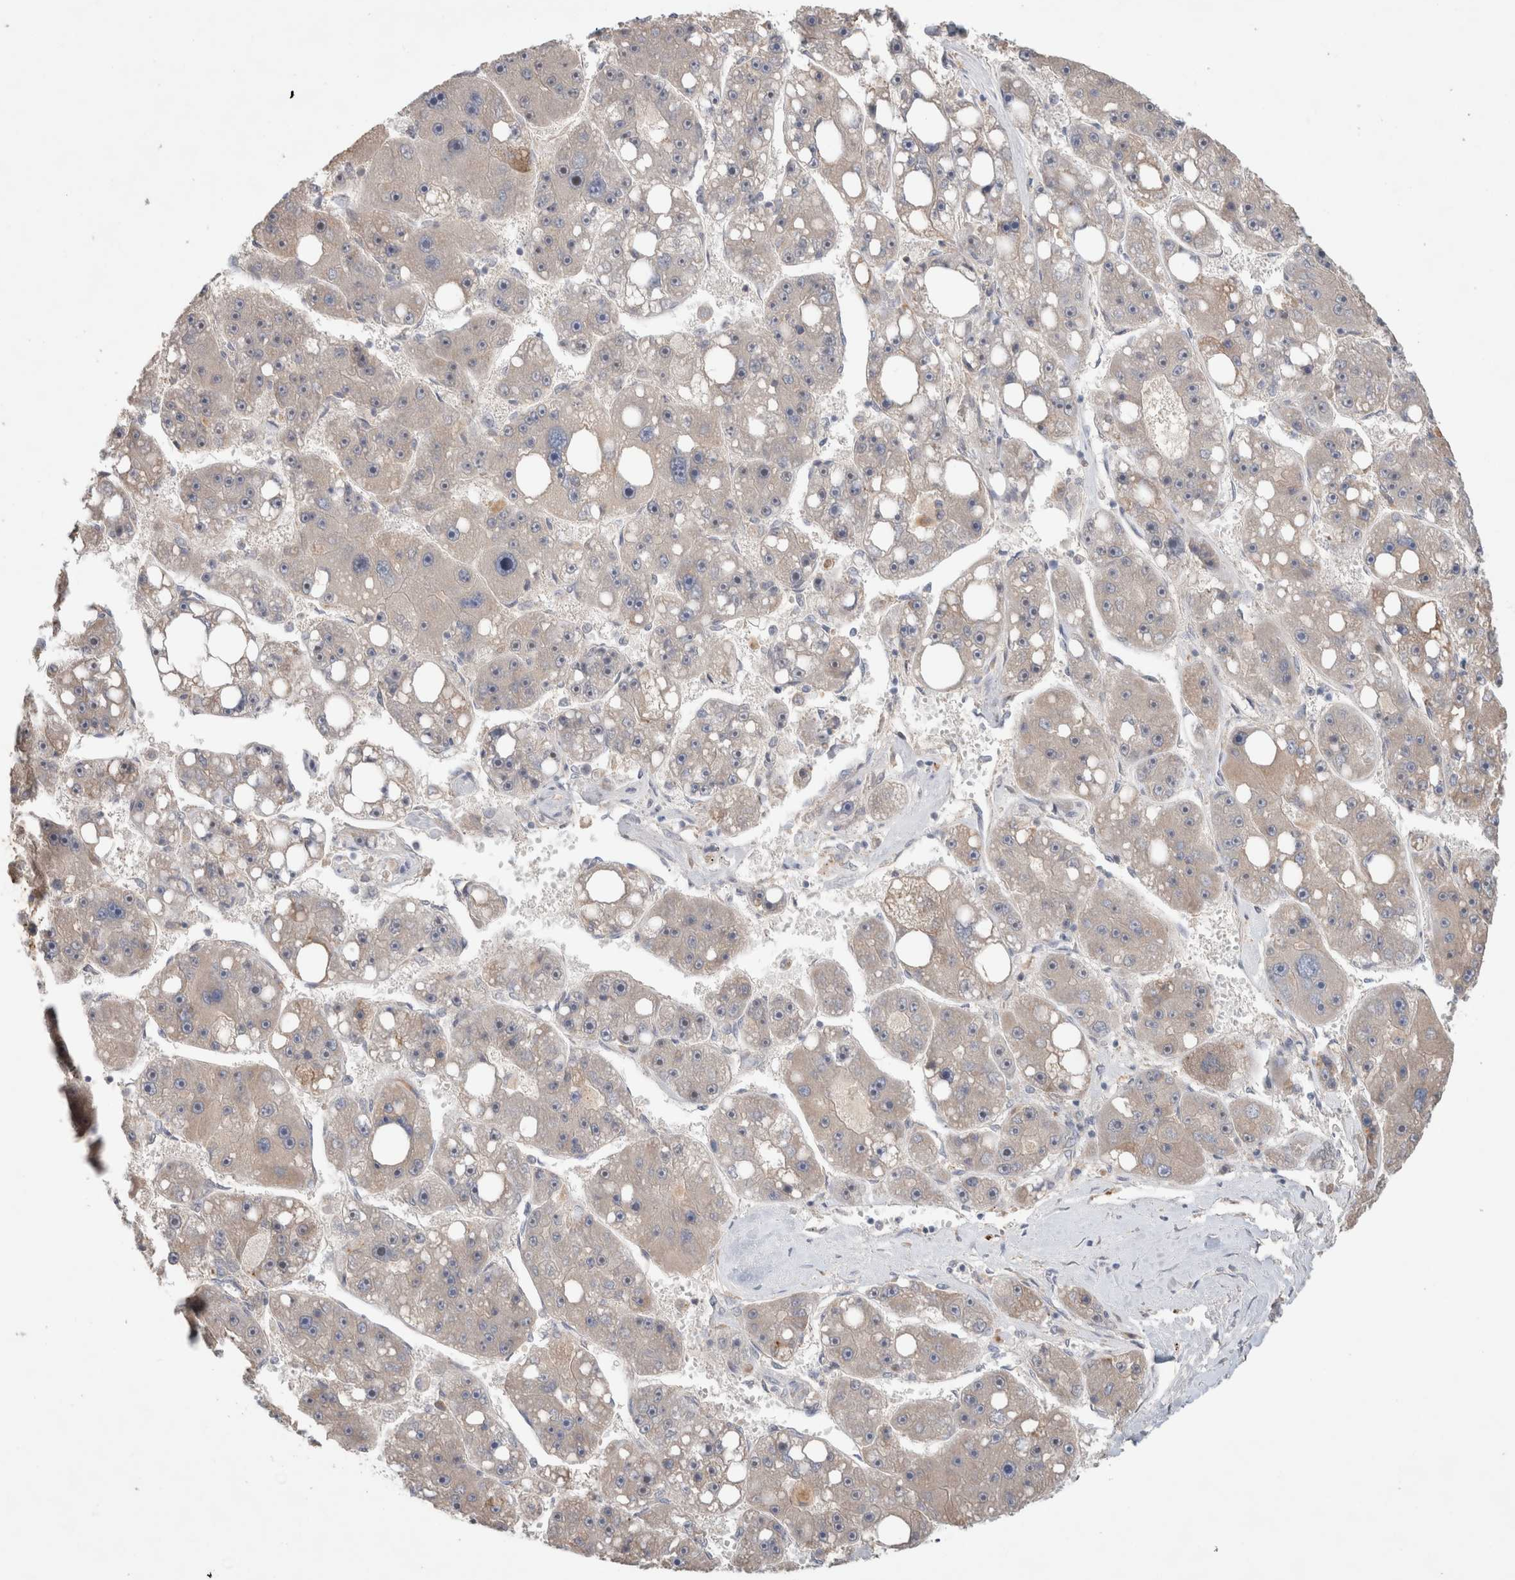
{"staining": {"intensity": "negative", "quantity": "none", "location": "none"}, "tissue": "liver cancer", "cell_type": "Tumor cells", "image_type": "cancer", "snomed": [{"axis": "morphology", "description": "Carcinoma, Hepatocellular, NOS"}, {"axis": "topography", "description": "Liver"}], "caption": "High power microscopy micrograph of an immunohistochemistry photomicrograph of liver hepatocellular carcinoma, revealing no significant positivity in tumor cells.", "gene": "SYDE2", "patient": {"sex": "female", "age": 61}}